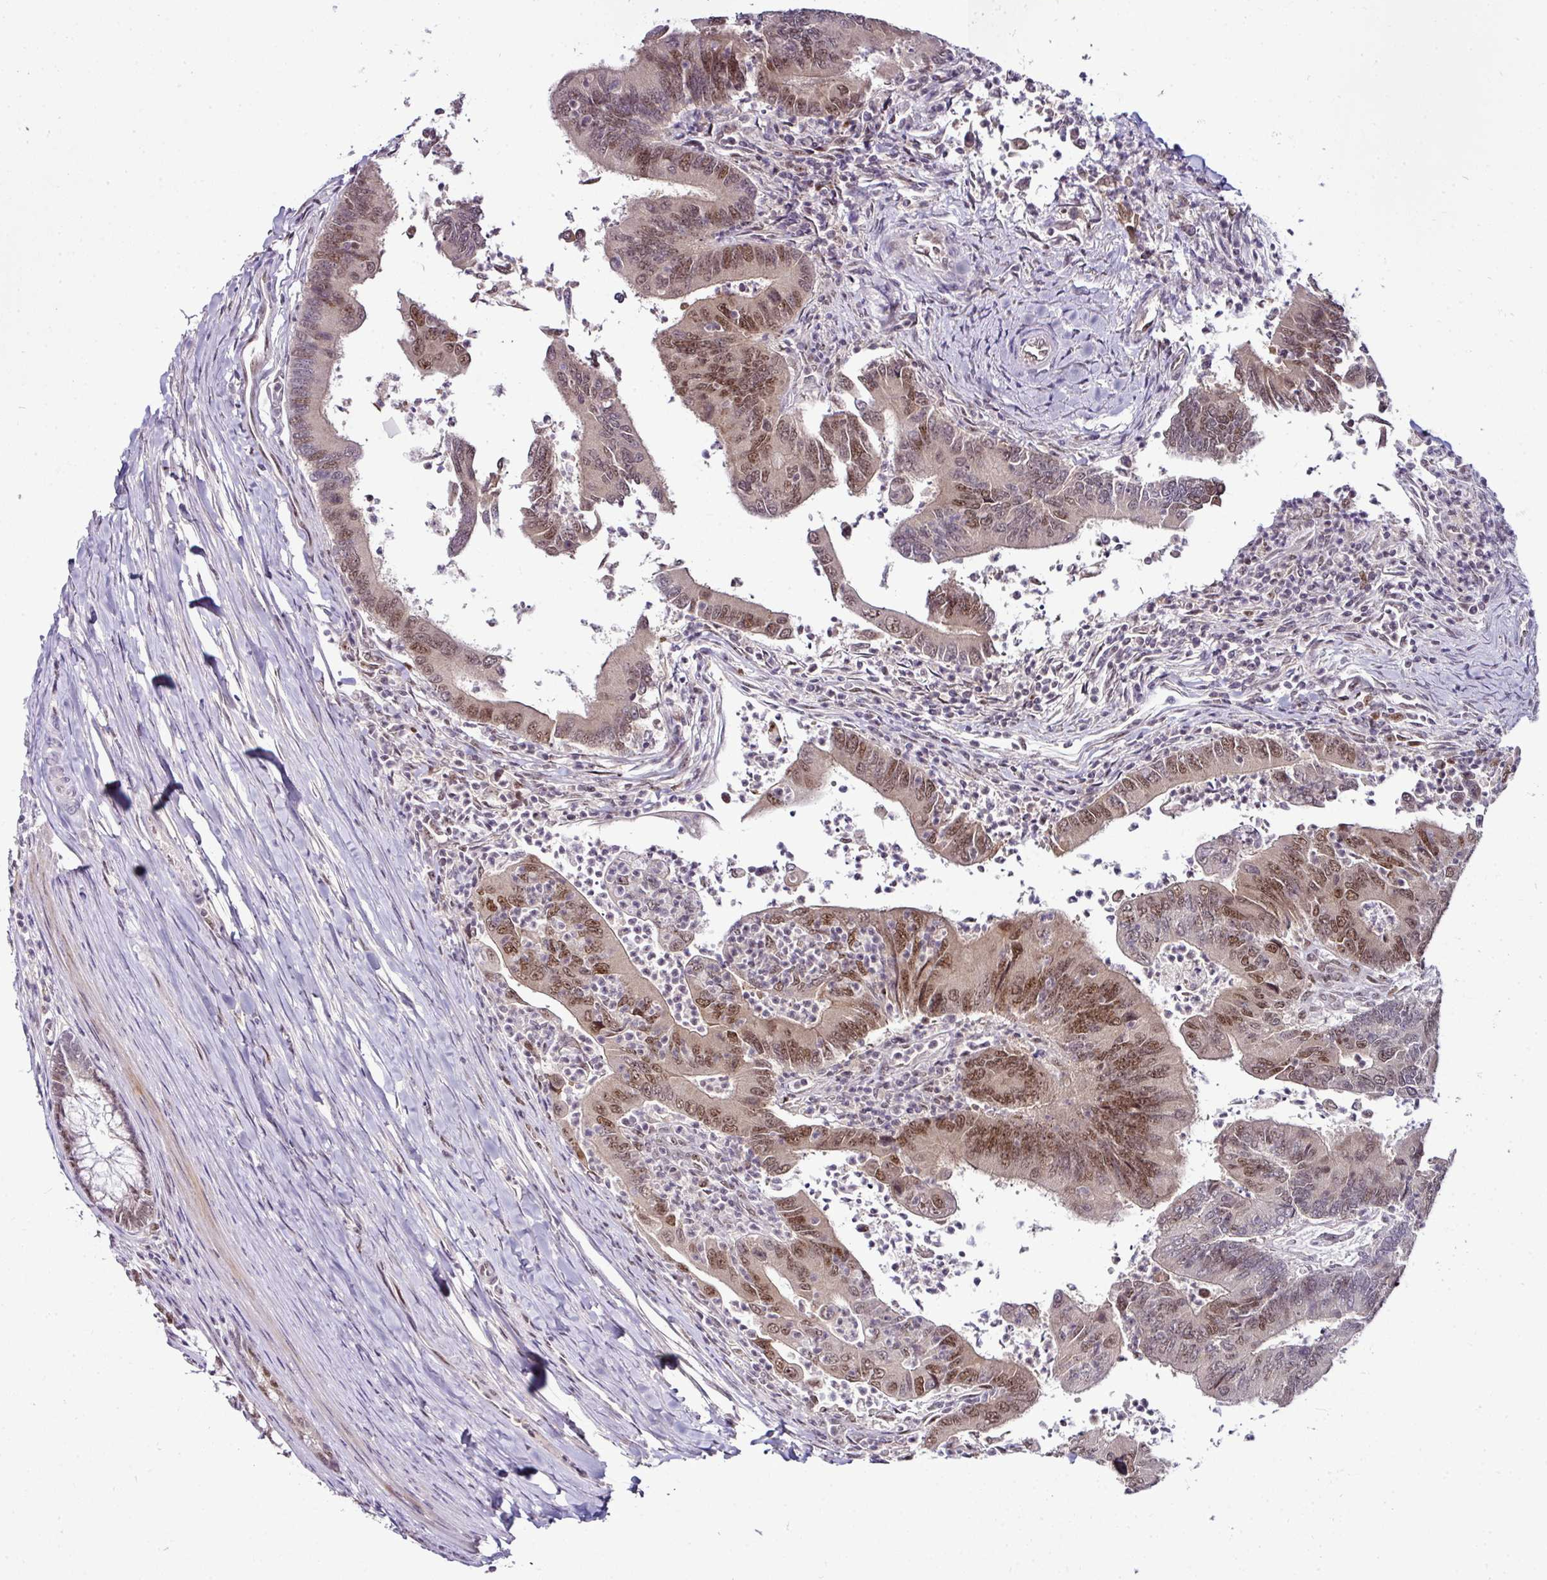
{"staining": {"intensity": "moderate", "quantity": "25%-75%", "location": "nuclear"}, "tissue": "colorectal cancer", "cell_type": "Tumor cells", "image_type": "cancer", "snomed": [{"axis": "morphology", "description": "Adenocarcinoma, NOS"}, {"axis": "topography", "description": "Colon"}], "caption": "Moderate nuclear protein positivity is seen in about 25%-75% of tumor cells in colorectal cancer.", "gene": "KLF16", "patient": {"sex": "female", "age": 67}}